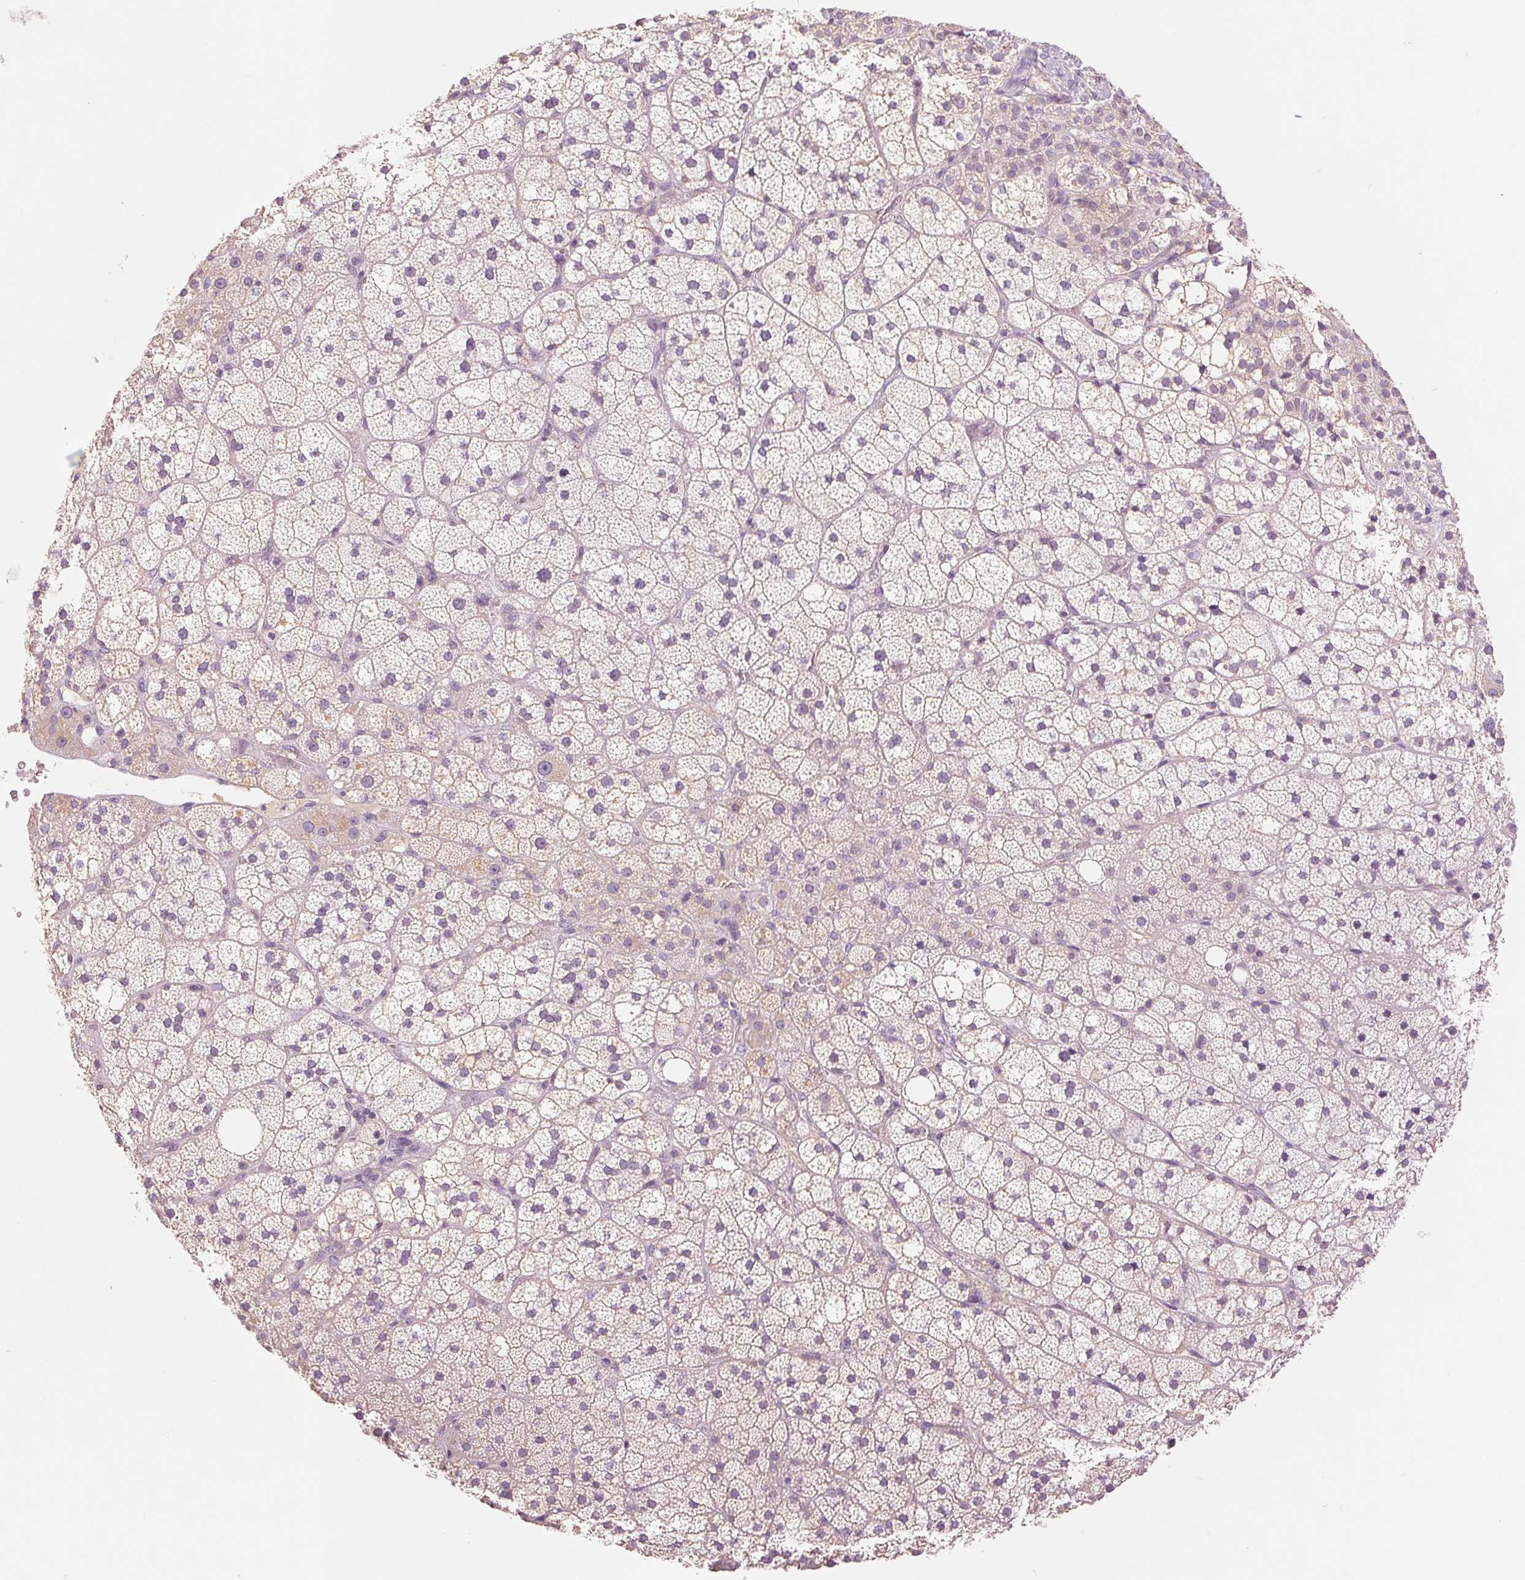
{"staining": {"intensity": "weak", "quantity": "<25%", "location": "cytoplasmic/membranous"}, "tissue": "adrenal gland", "cell_type": "Glandular cells", "image_type": "normal", "snomed": [{"axis": "morphology", "description": "Normal tissue, NOS"}, {"axis": "topography", "description": "Adrenal gland"}], "caption": "Micrograph shows no protein positivity in glandular cells of benign adrenal gland. (IHC, brightfield microscopy, high magnification).", "gene": "FXYD4", "patient": {"sex": "male", "age": 53}}